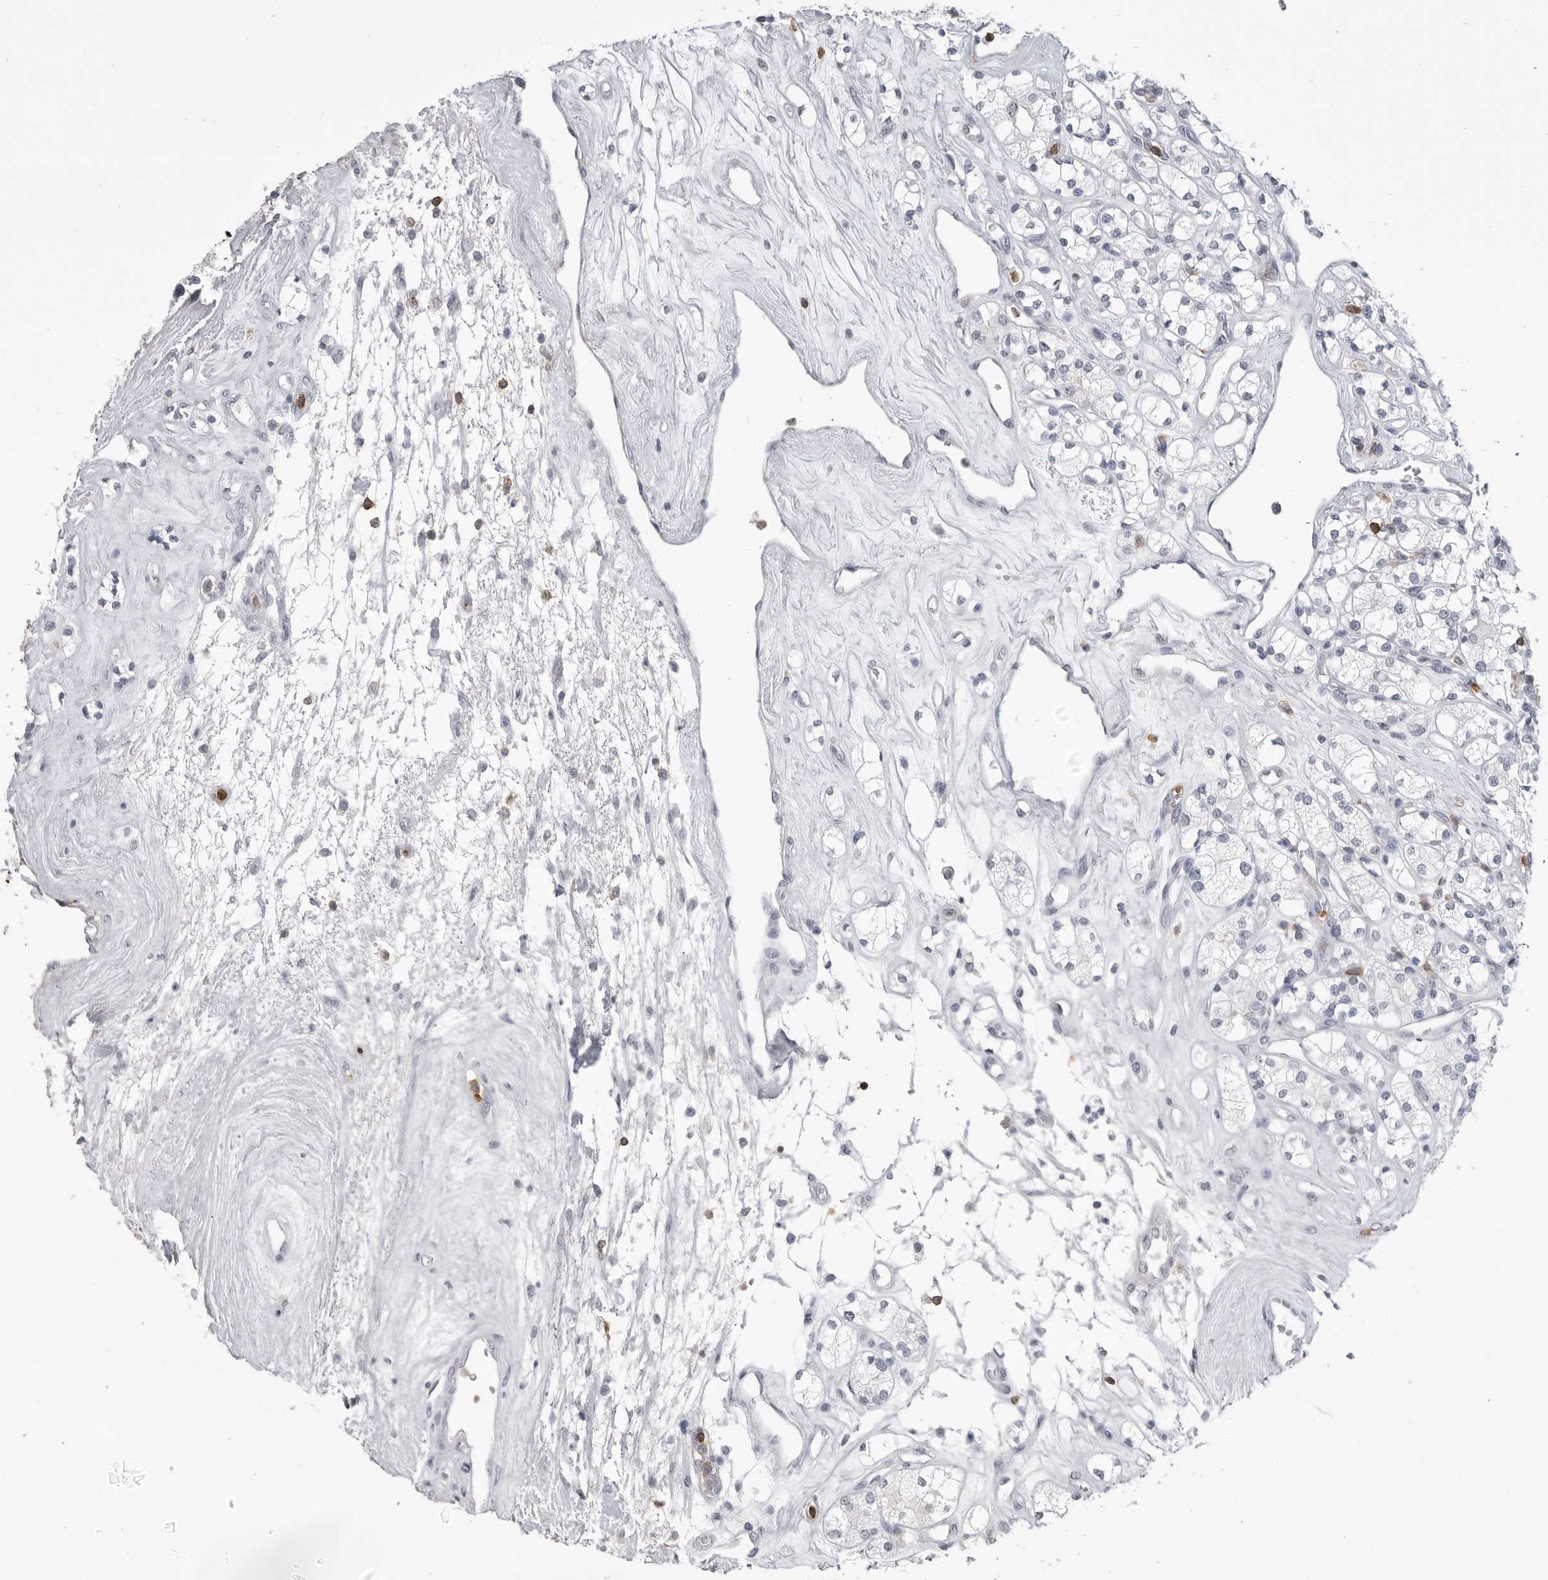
{"staining": {"intensity": "negative", "quantity": "none", "location": "none"}, "tissue": "renal cancer", "cell_type": "Tumor cells", "image_type": "cancer", "snomed": [{"axis": "morphology", "description": "Adenocarcinoma, NOS"}, {"axis": "topography", "description": "Kidney"}], "caption": "High magnification brightfield microscopy of renal cancer (adenocarcinoma) stained with DAB (brown) and counterstained with hematoxylin (blue): tumor cells show no significant positivity.", "gene": "ITGAL", "patient": {"sex": "male", "age": 77}}